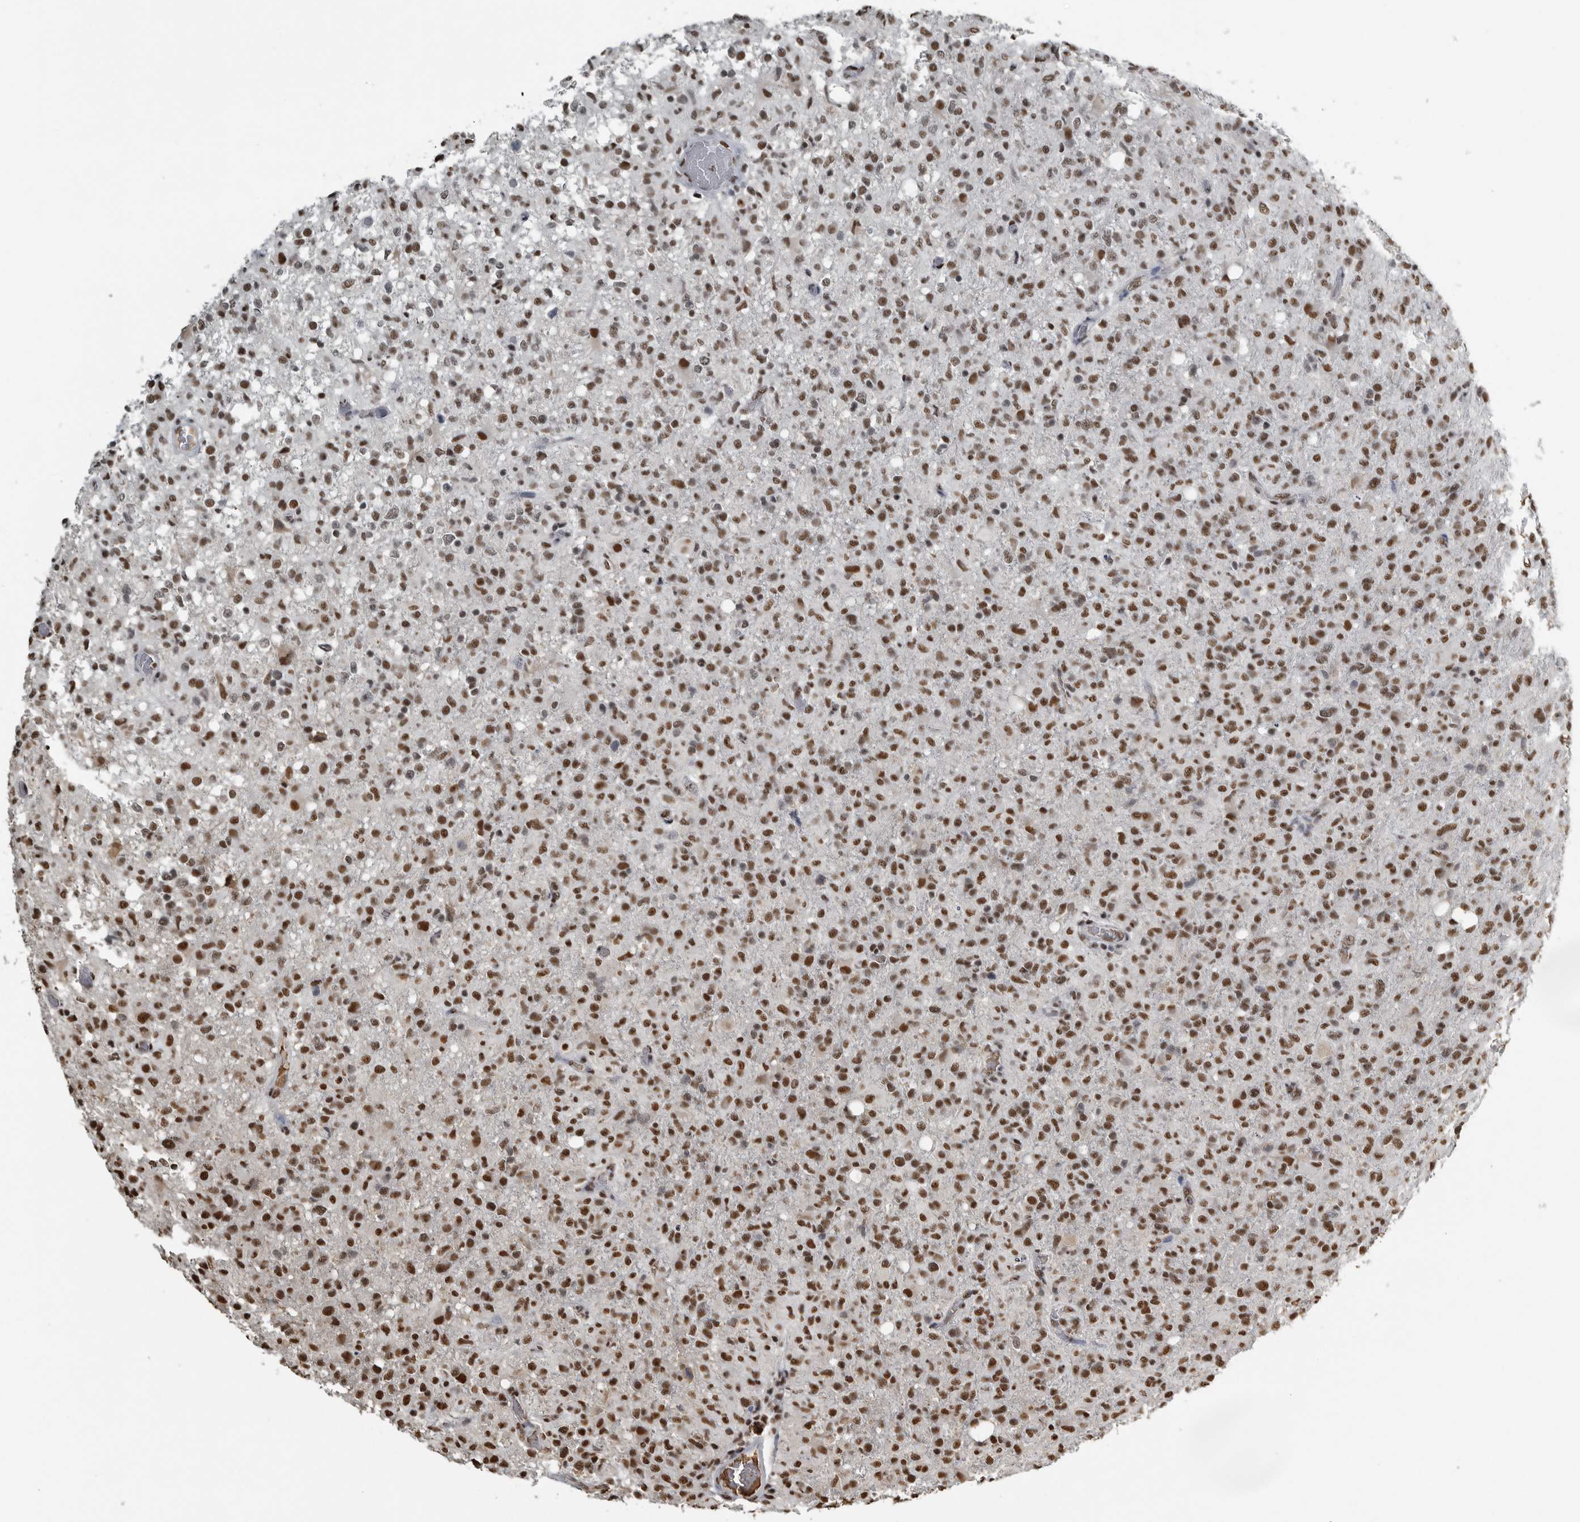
{"staining": {"intensity": "strong", "quantity": ">75%", "location": "nuclear"}, "tissue": "glioma", "cell_type": "Tumor cells", "image_type": "cancer", "snomed": [{"axis": "morphology", "description": "Glioma, malignant, High grade"}, {"axis": "topography", "description": "Brain"}], "caption": "This histopathology image shows malignant high-grade glioma stained with IHC to label a protein in brown. The nuclear of tumor cells show strong positivity for the protein. Nuclei are counter-stained blue.", "gene": "TGS1", "patient": {"sex": "female", "age": 57}}